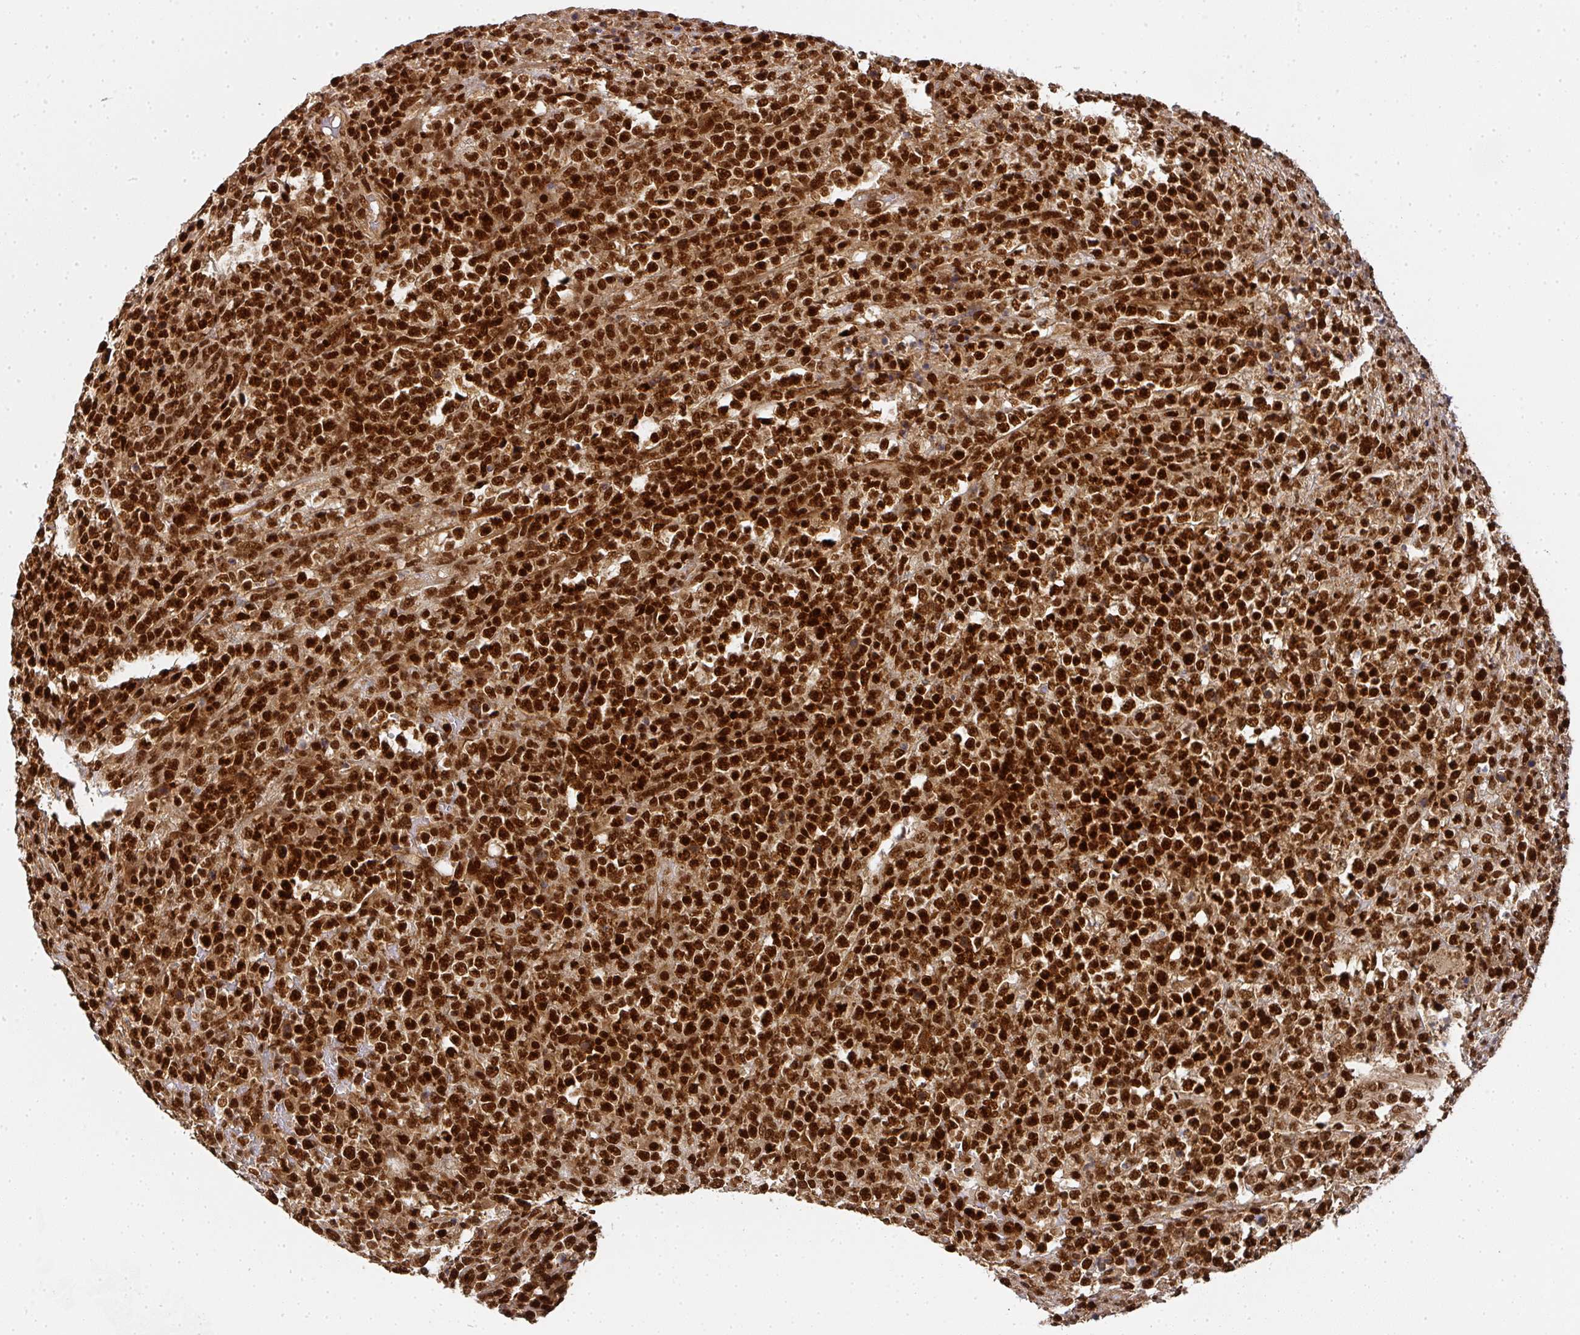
{"staining": {"intensity": "strong", "quantity": ">75%", "location": "nuclear"}, "tissue": "lymphoma", "cell_type": "Tumor cells", "image_type": "cancer", "snomed": [{"axis": "morphology", "description": "Malignant lymphoma, non-Hodgkin's type, High grade"}, {"axis": "topography", "description": "Colon"}], "caption": "Tumor cells reveal strong nuclear positivity in approximately >75% of cells in lymphoma. (DAB = brown stain, brightfield microscopy at high magnification).", "gene": "DIDO1", "patient": {"sex": "female", "age": 53}}